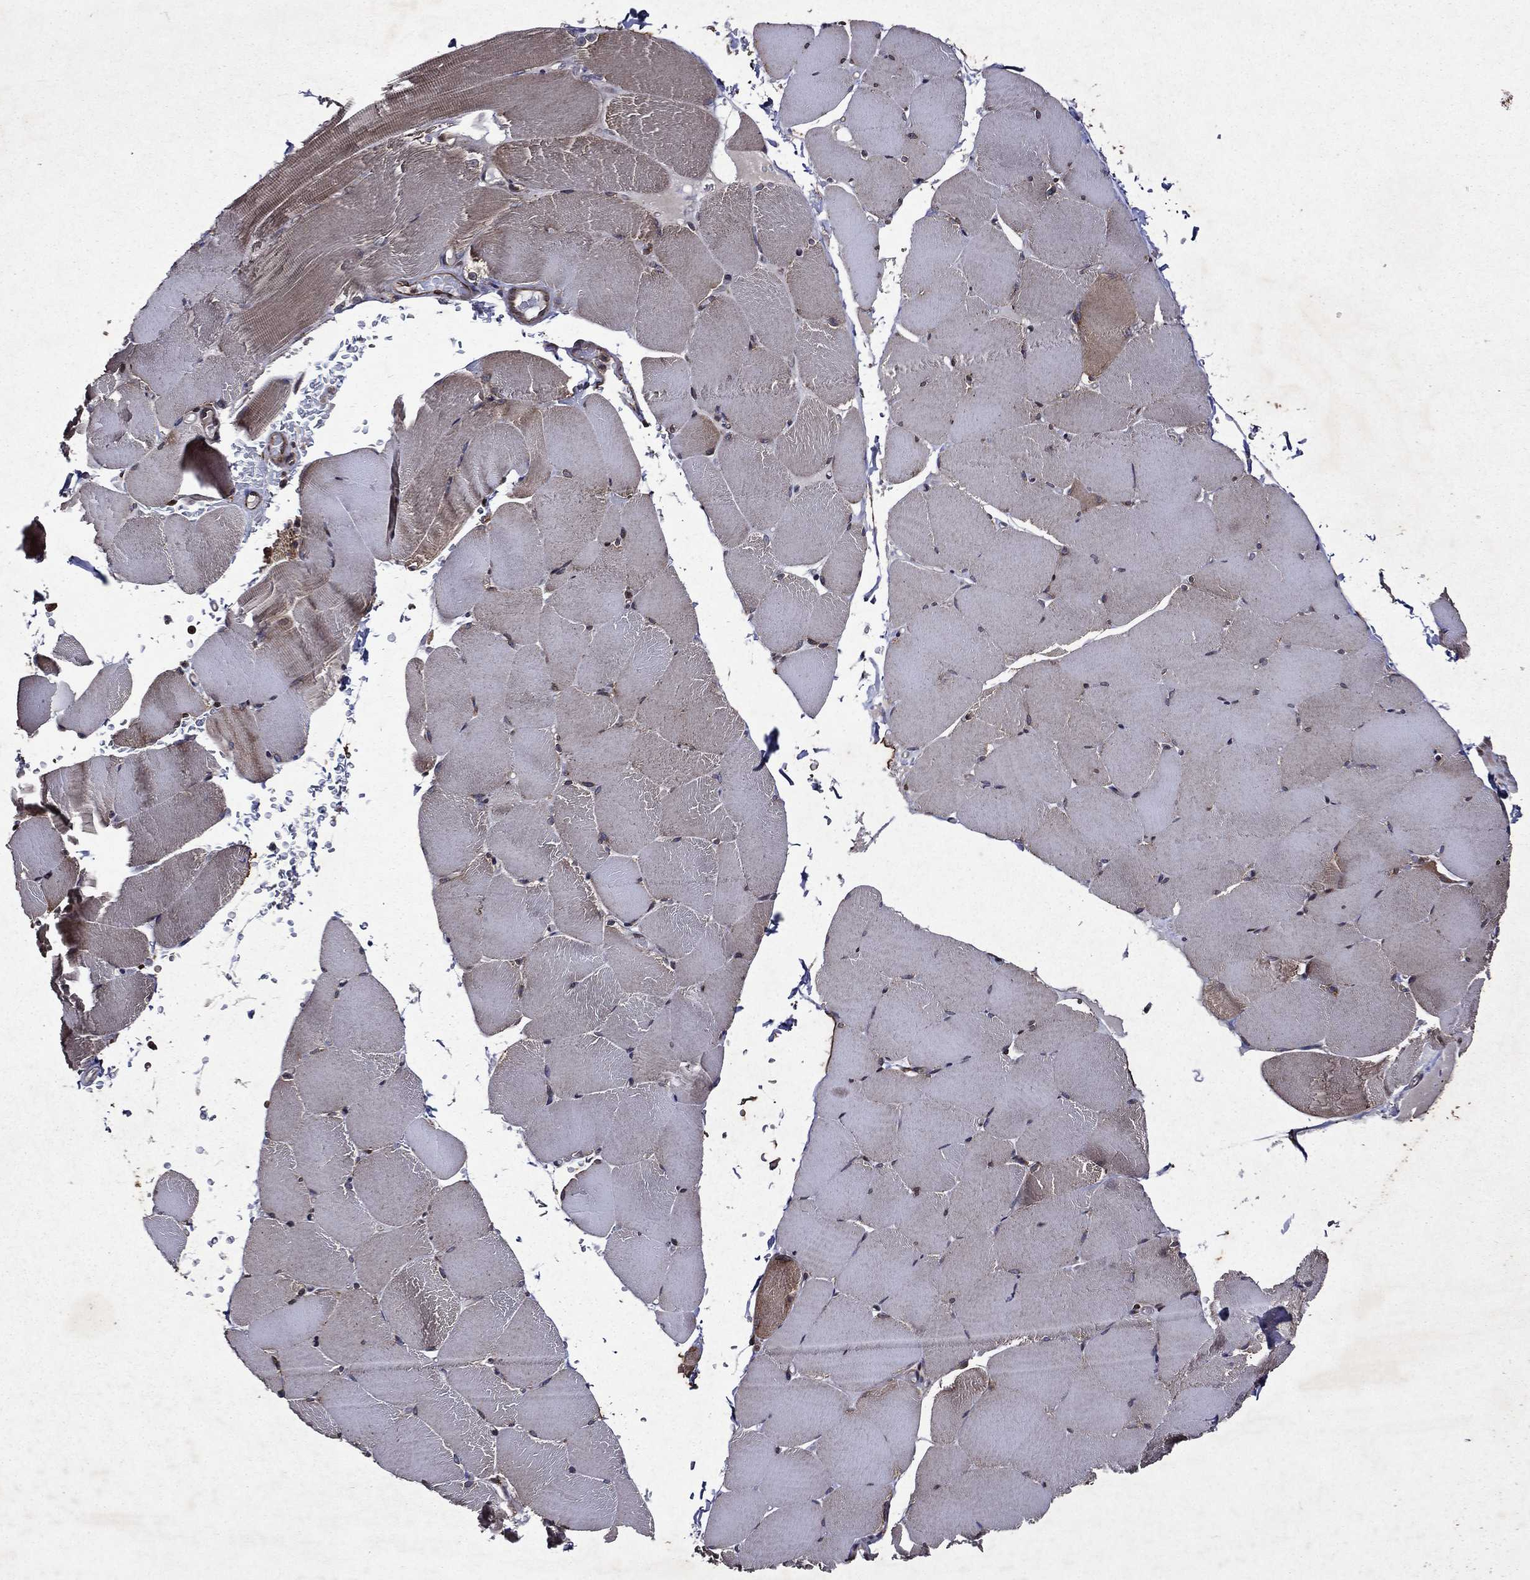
{"staining": {"intensity": "moderate", "quantity": "25%-75%", "location": "cytoplasmic/membranous,nuclear"}, "tissue": "skeletal muscle", "cell_type": "Myocytes", "image_type": "normal", "snomed": [{"axis": "morphology", "description": "Normal tissue, NOS"}, {"axis": "topography", "description": "Skeletal muscle"}], "caption": "Immunohistochemistry of unremarkable skeletal muscle reveals medium levels of moderate cytoplasmic/membranous,nuclear positivity in about 25%-75% of myocytes. (IHC, brightfield microscopy, high magnification).", "gene": "EIF2B4", "patient": {"sex": "female", "age": 37}}